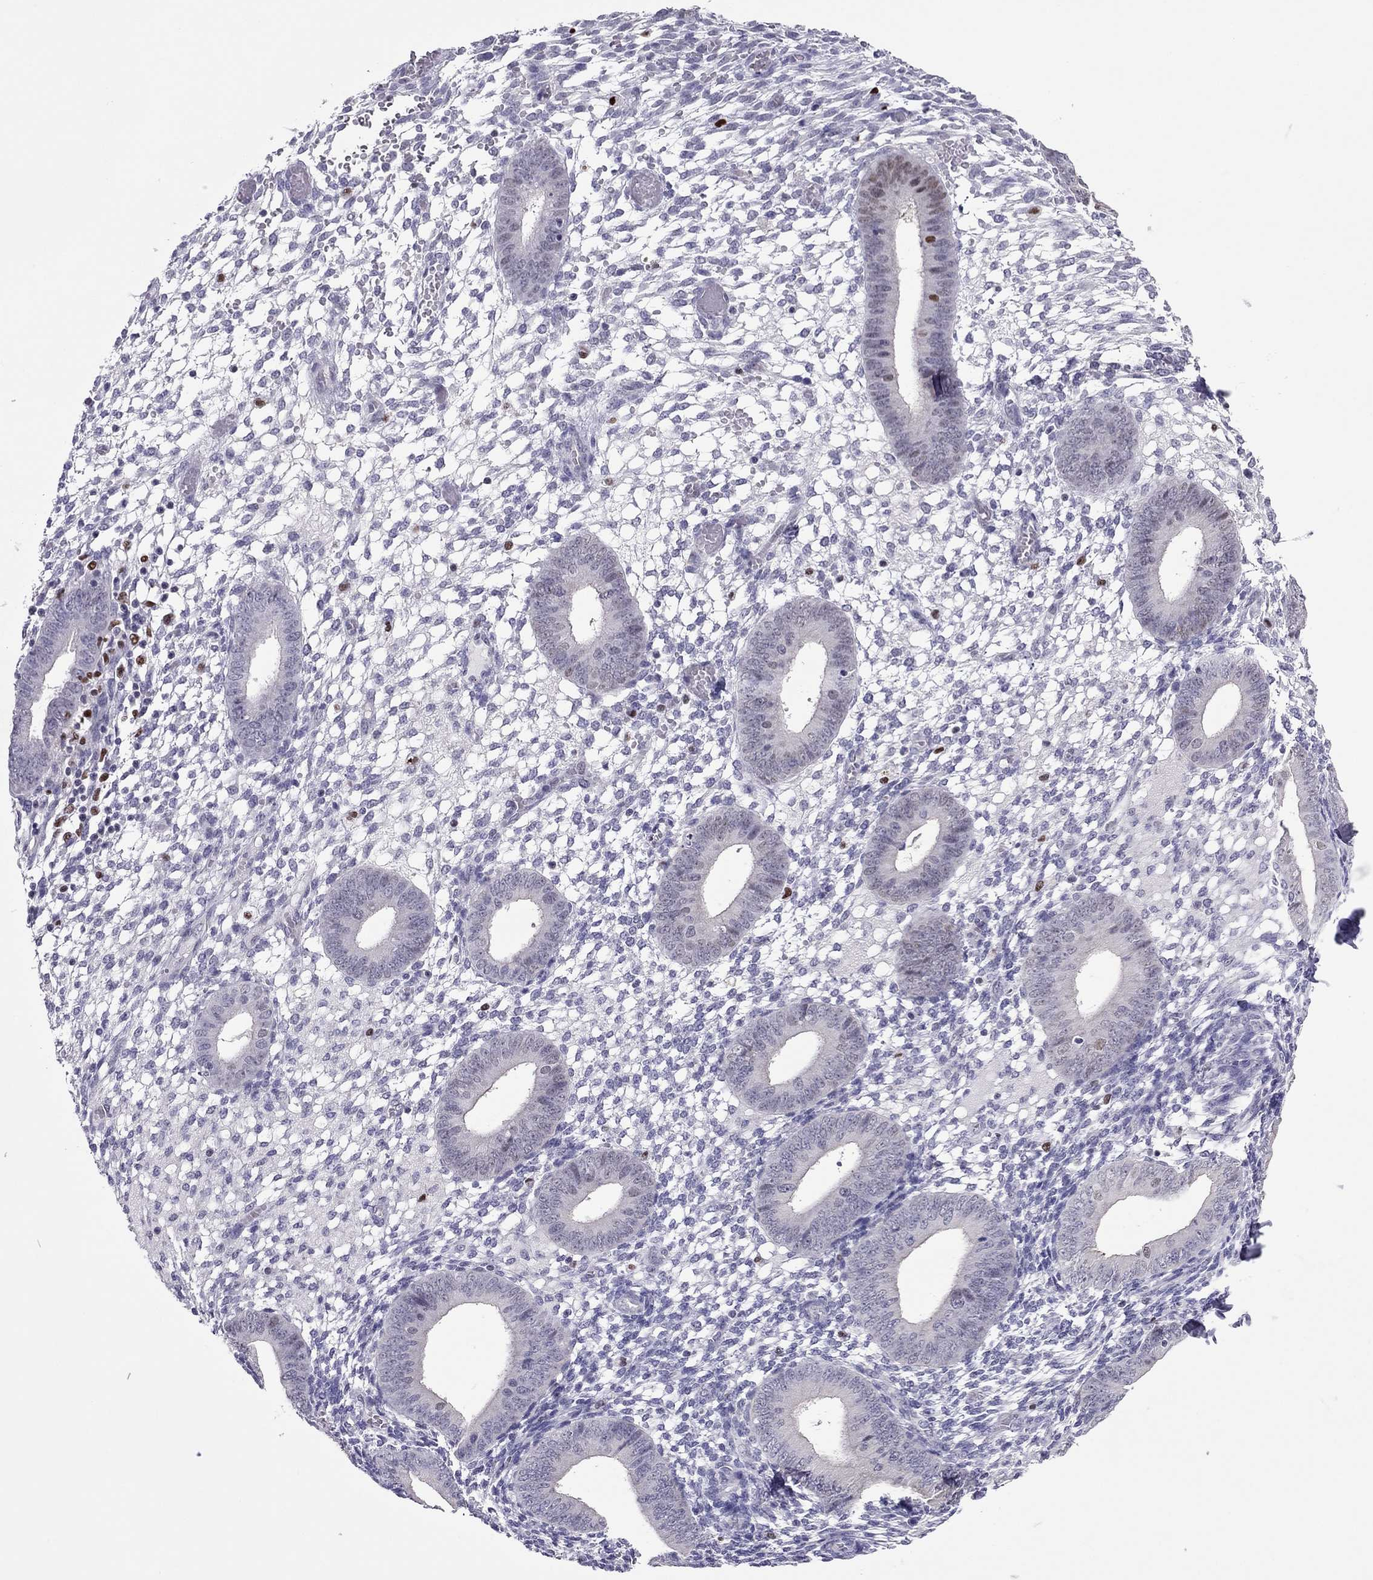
{"staining": {"intensity": "negative", "quantity": "none", "location": "none"}, "tissue": "endometrium", "cell_type": "Cells in endometrial stroma", "image_type": "normal", "snomed": [{"axis": "morphology", "description": "Normal tissue, NOS"}, {"axis": "topography", "description": "Endometrium"}], "caption": "Micrograph shows no significant protein staining in cells in endometrial stroma of benign endometrium.", "gene": "SPINT3", "patient": {"sex": "female", "age": 39}}